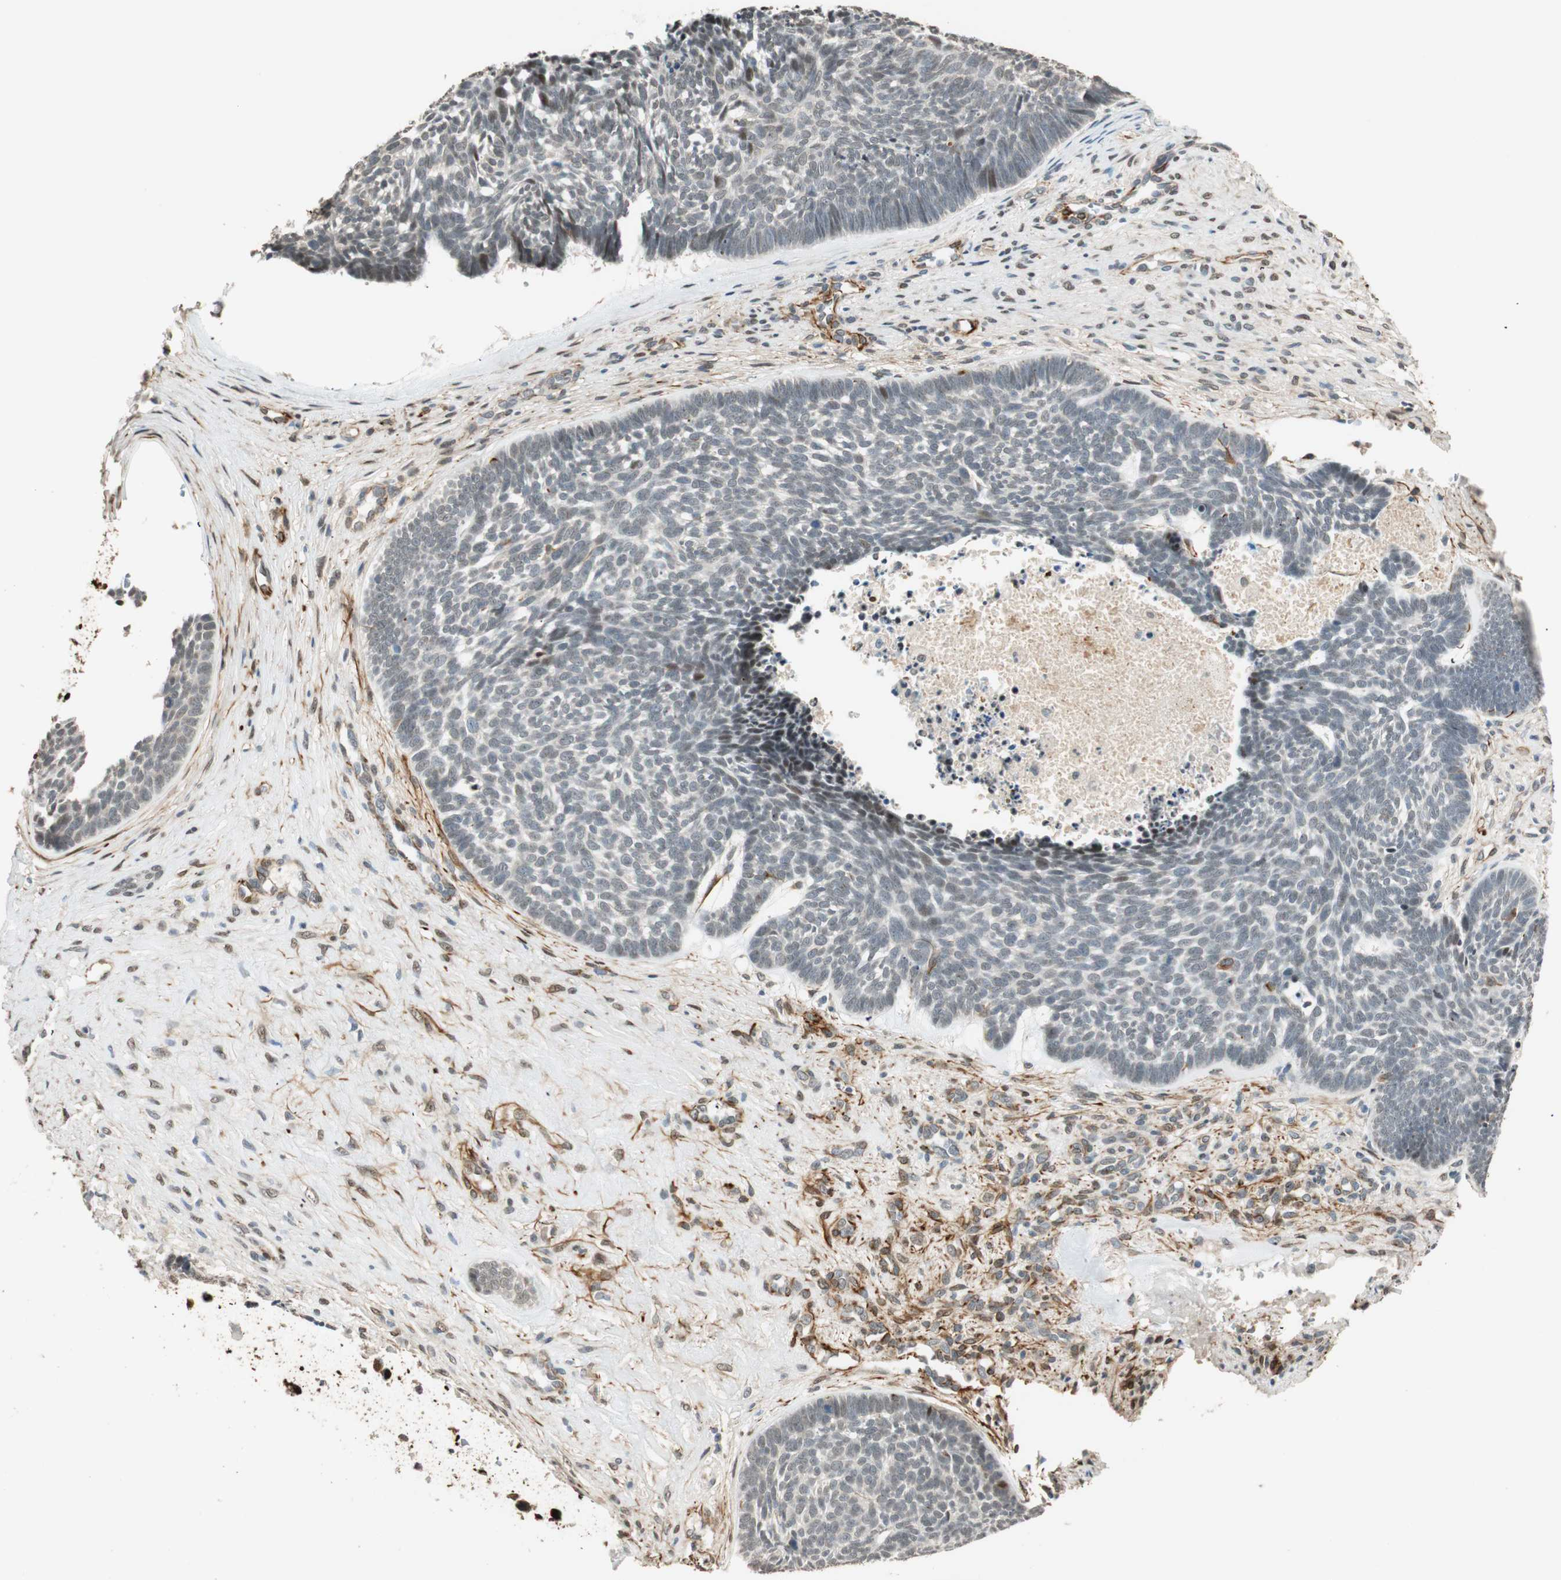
{"staining": {"intensity": "negative", "quantity": "none", "location": "none"}, "tissue": "skin cancer", "cell_type": "Tumor cells", "image_type": "cancer", "snomed": [{"axis": "morphology", "description": "Basal cell carcinoma"}, {"axis": "topography", "description": "Skin"}], "caption": "A high-resolution photomicrograph shows immunohistochemistry (IHC) staining of skin cancer, which displays no significant positivity in tumor cells.", "gene": "NES", "patient": {"sex": "male", "age": 84}}